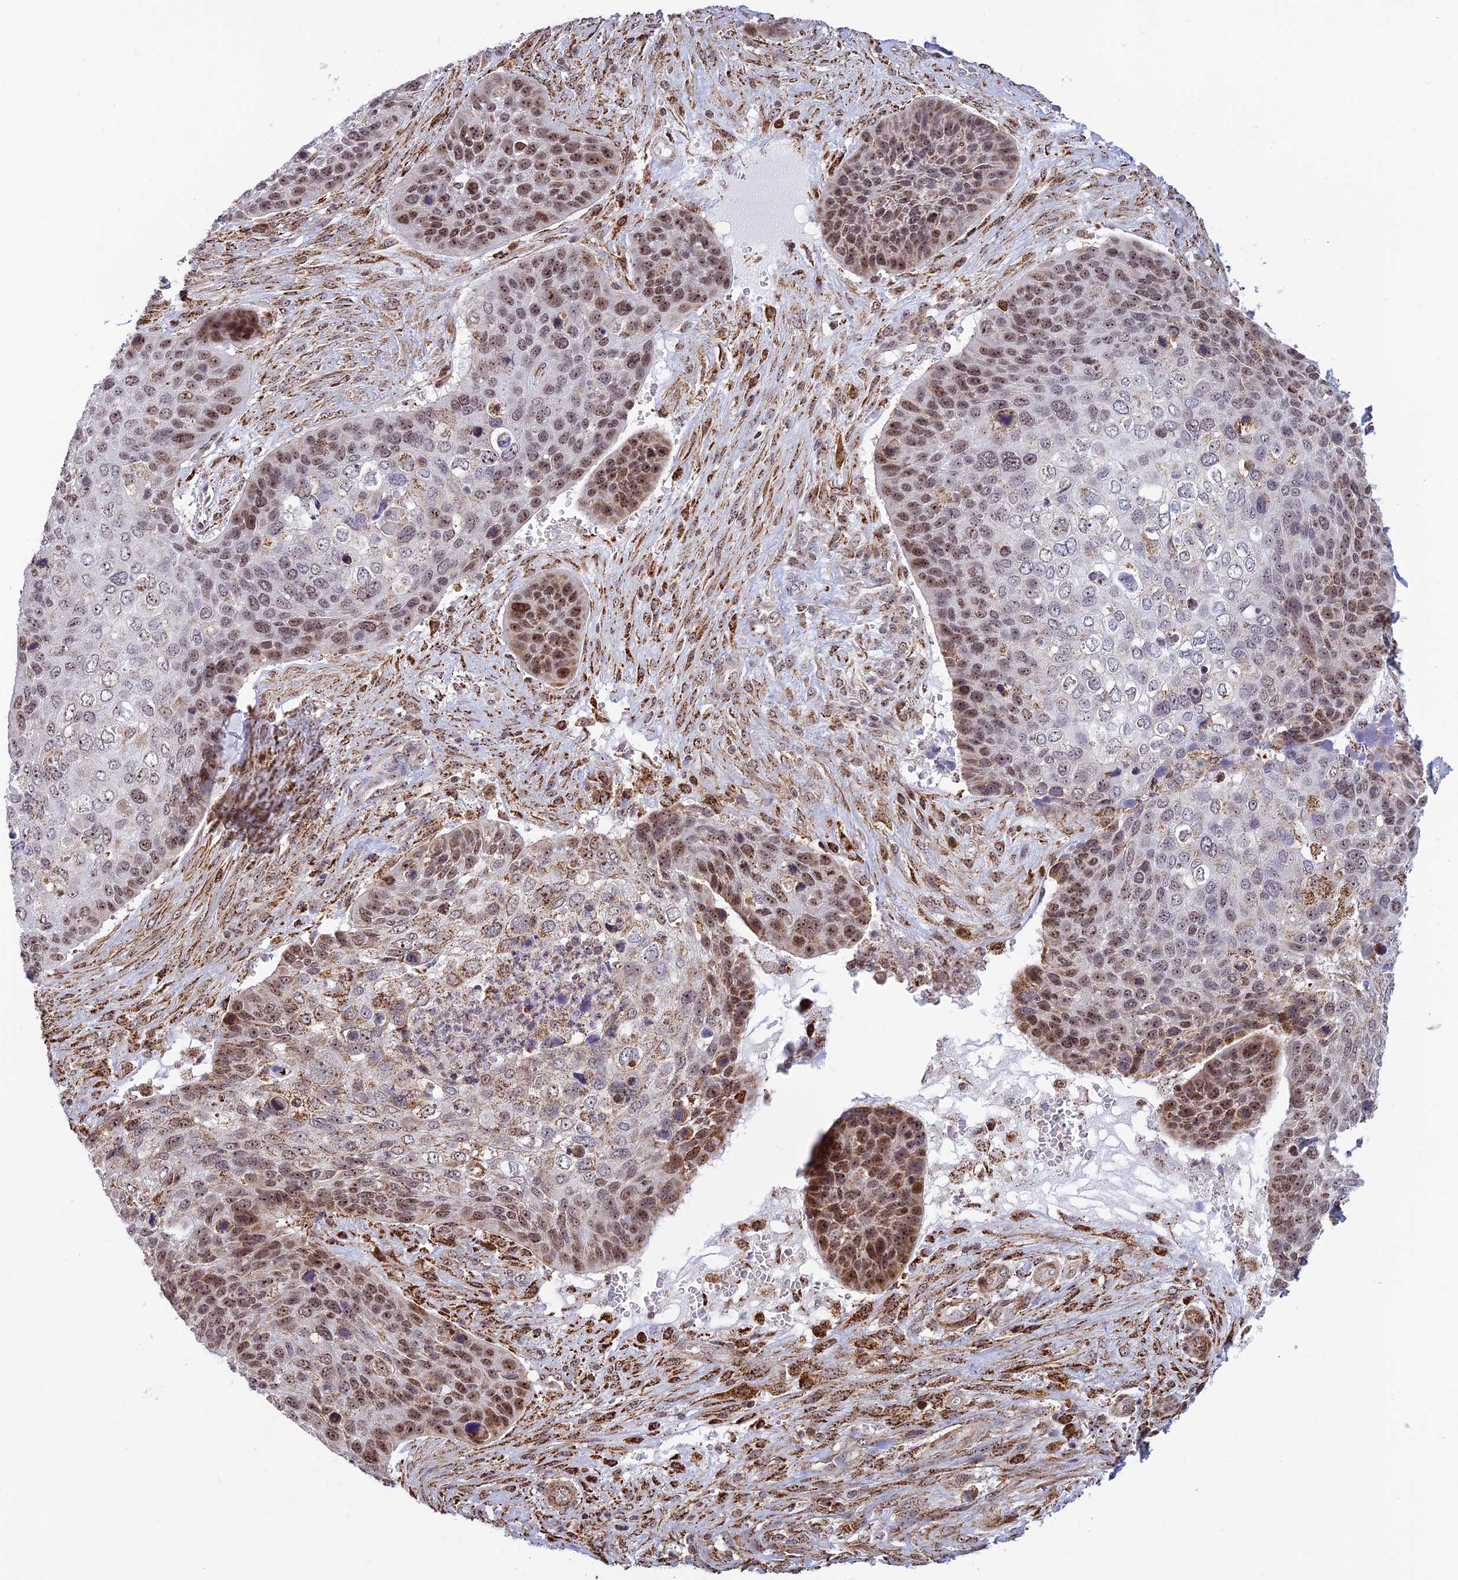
{"staining": {"intensity": "moderate", "quantity": "25%-75%", "location": "nuclear"}, "tissue": "skin cancer", "cell_type": "Tumor cells", "image_type": "cancer", "snomed": [{"axis": "morphology", "description": "Basal cell carcinoma"}, {"axis": "topography", "description": "Skin"}], "caption": "The photomicrograph displays immunohistochemical staining of skin cancer (basal cell carcinoma). There is moderate nuclear positivity is present in about 25%-75% of tumor cells.", "gene": "POLR1G", "patient": {"sex": "female", "age": 74}}